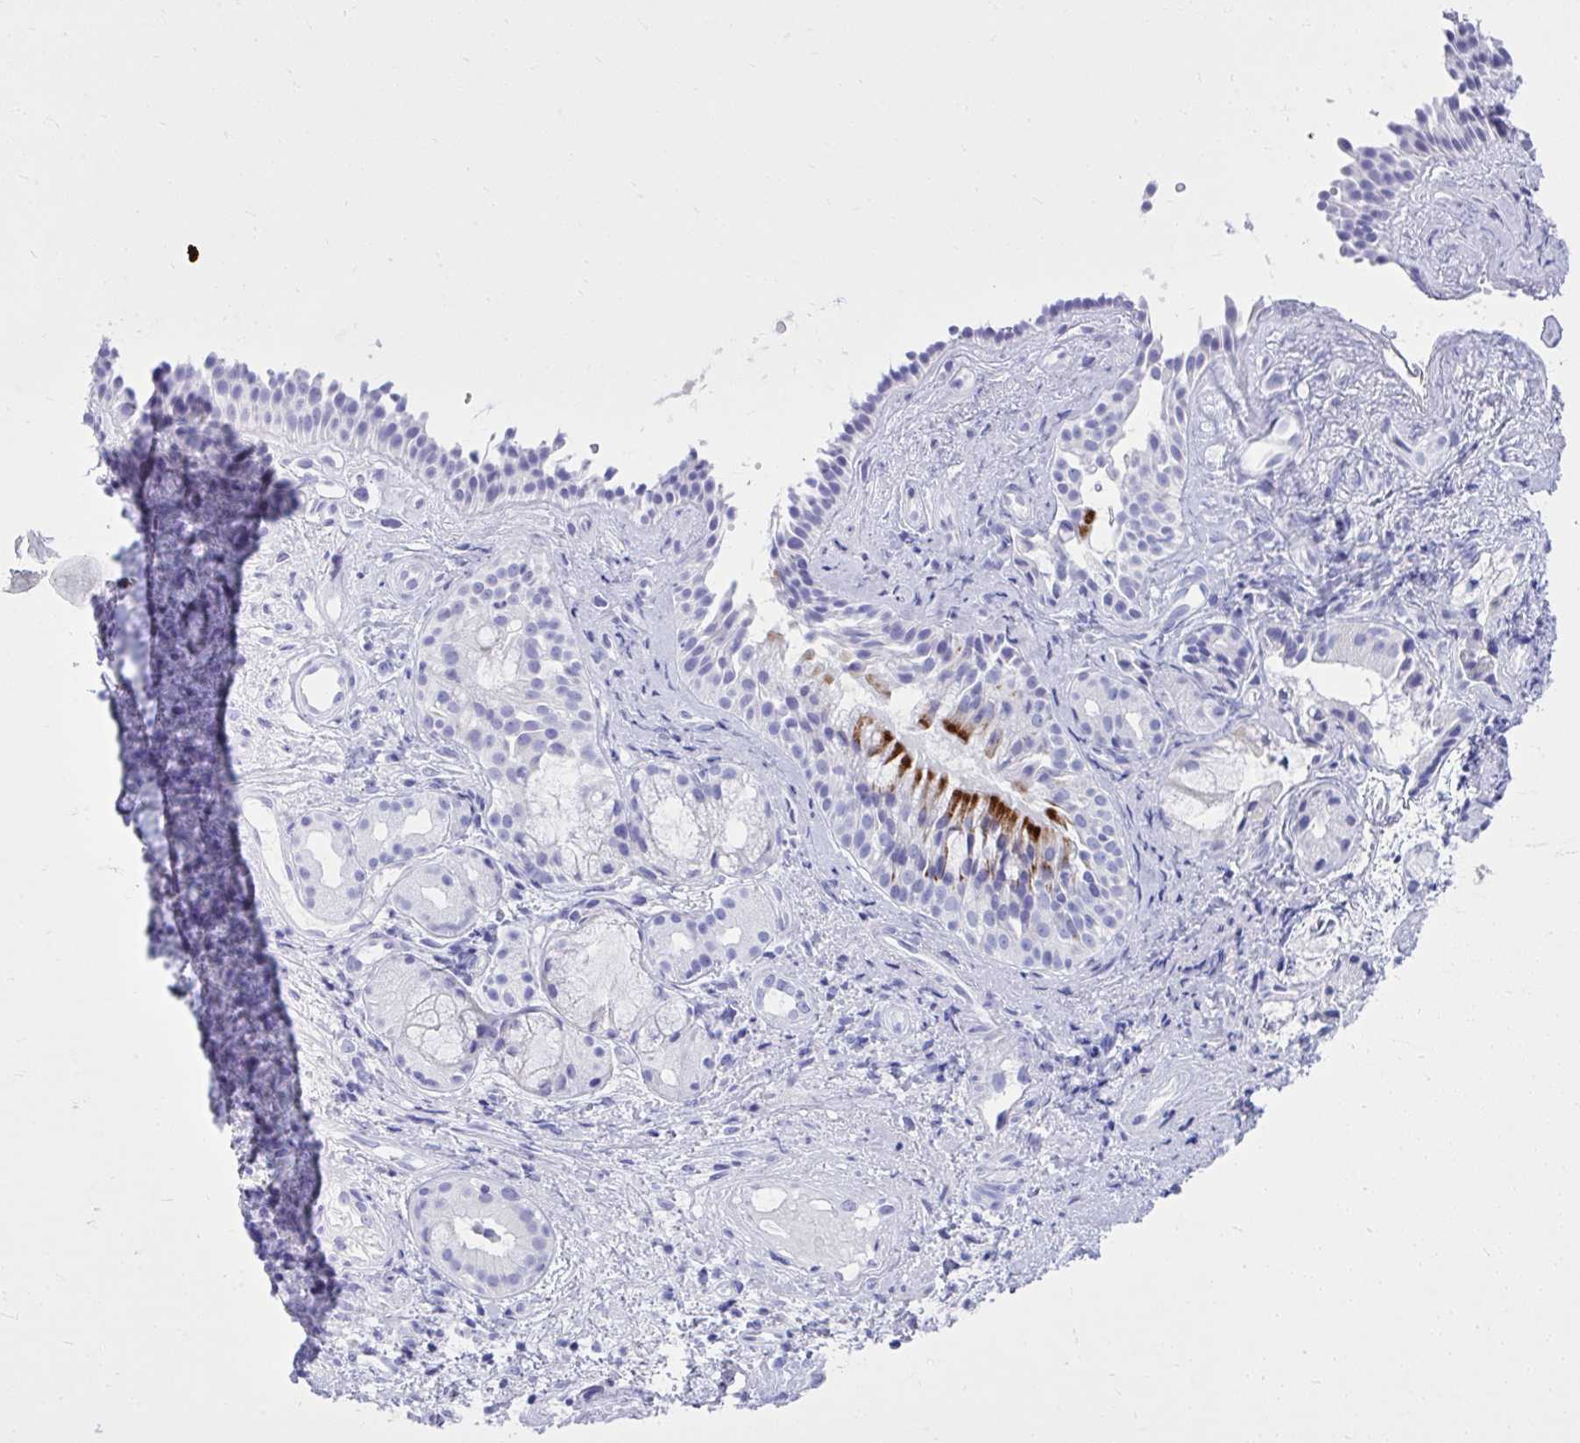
{"staining": {"intensity": "strong", "quantity": "25%-75%", "location": "cytoplasmic/membranous"}, "tissue": "nasopharynx", "cell_type": "Respiratory epithelial cells", "image_type": "normal", "snomed": [{"axis": "morphology", "description": "Normal tissue, NOS"}, {"axis": "morphology", "description": "Inflammation, NOS"}, {"axis": "topography", "description": "Nasopharynx"}], "caption": "Immunohistochemistry of normal nasopharynx shows high levels of strong cytoplasmic/membranous staining in approximately 25%-75% of respiratory epithelial cells. The protein of interest is shown in brown color, while the nuclei are stained blue.", "gene": "BCL6B", "patient": {"sex": "male", "age": 54}}